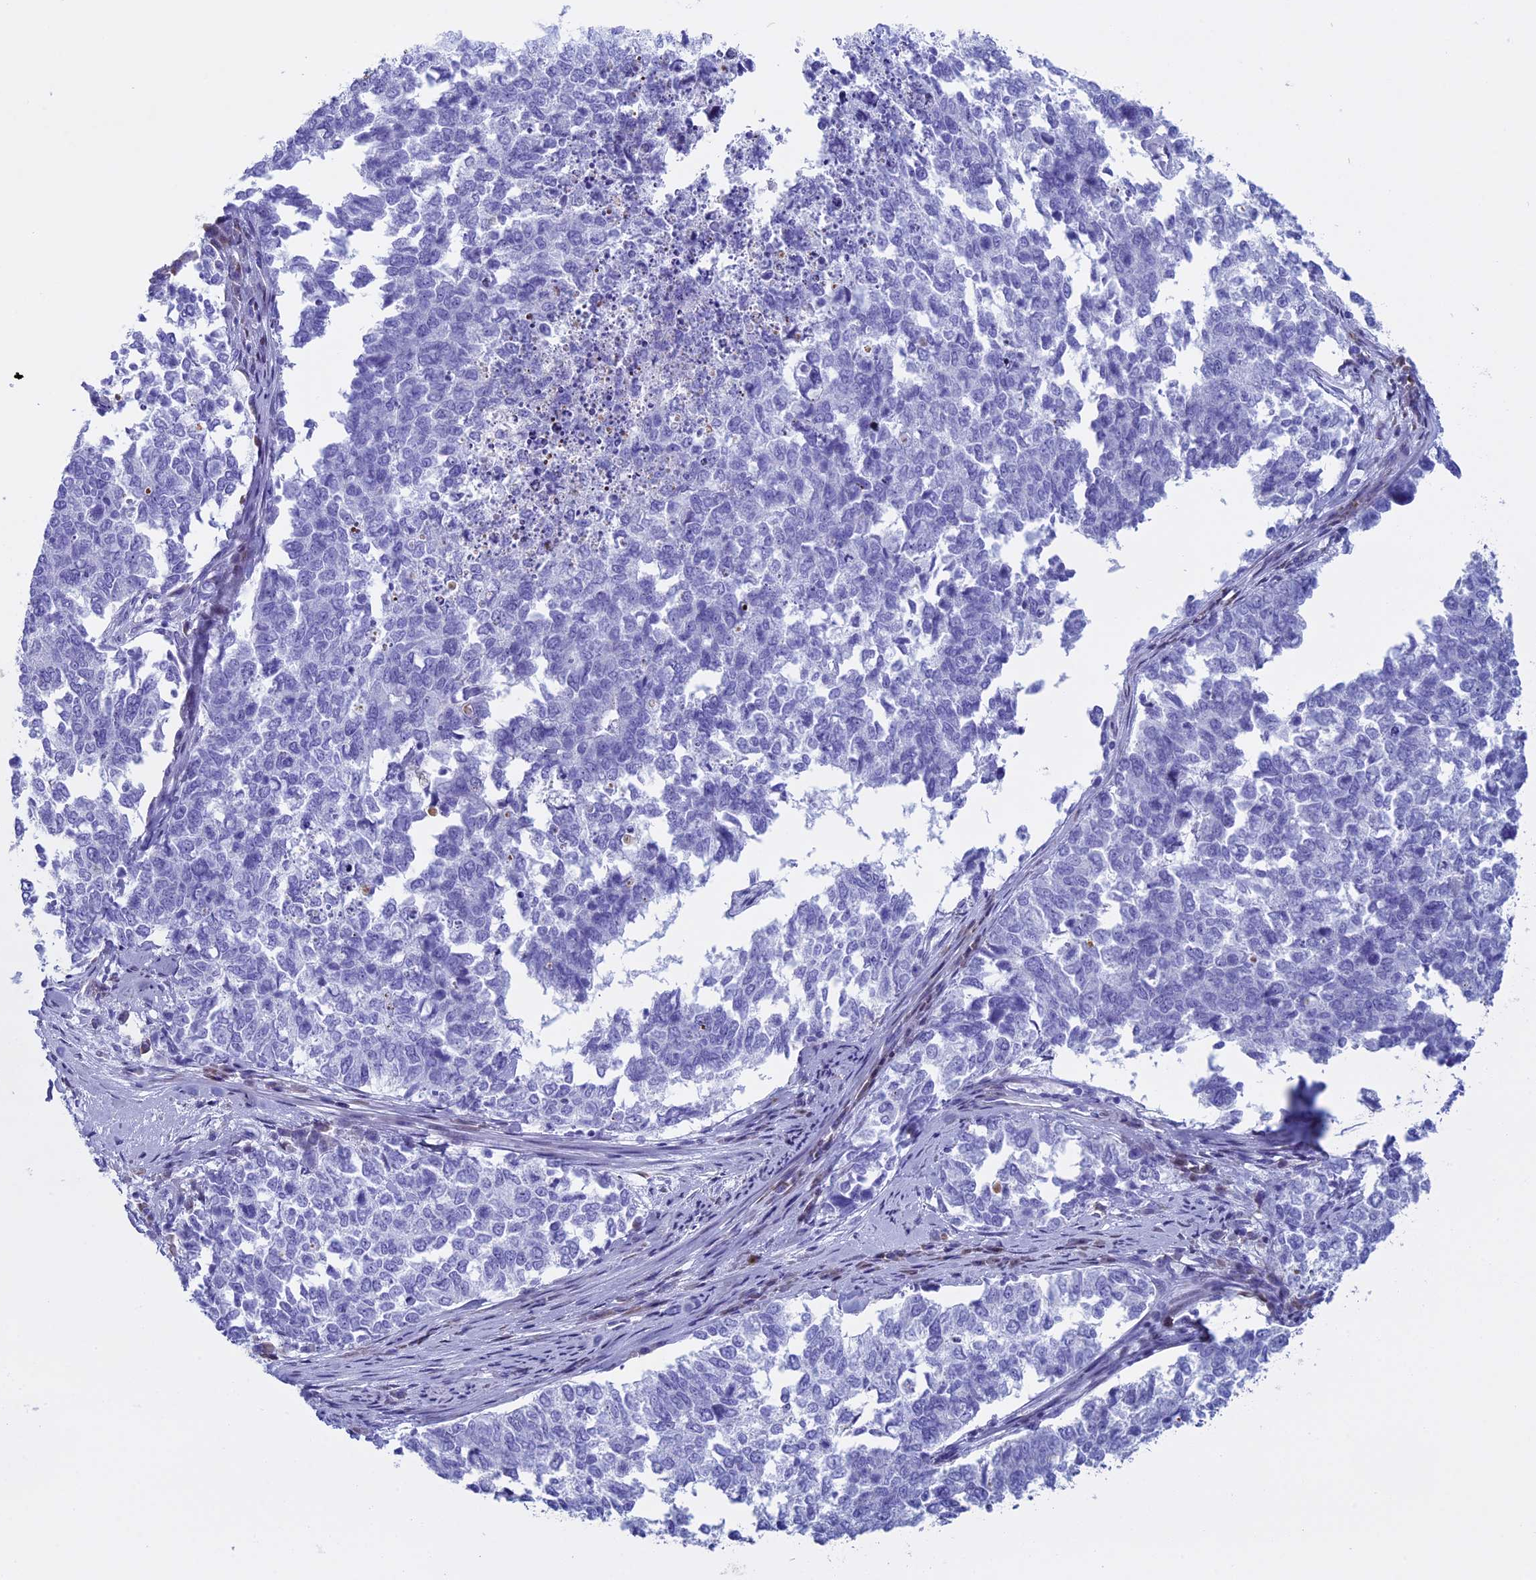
{"staining": {"intensity": "negative", "quantity": "none", "location": "none"}, "tissue": "cervical cancer", "cell_type": "Tumor cells", "image_type": "cancer", "snomed": [{"axis": "morphology", "description": "Squamous cell carcinoma, NOS"}, {"axis": "topography", "description": "Cervix"}], "caption": "There is no significant staining in tumor cells of cervical squamous cell carcinoma. (Brightfield microscopy of DAB (3,3'-diaminobenzidine) immunohistochemistry (IHC) at high magnification).", "gene": "KCTD21", "patient": {"sex": "female", "age": 63}}